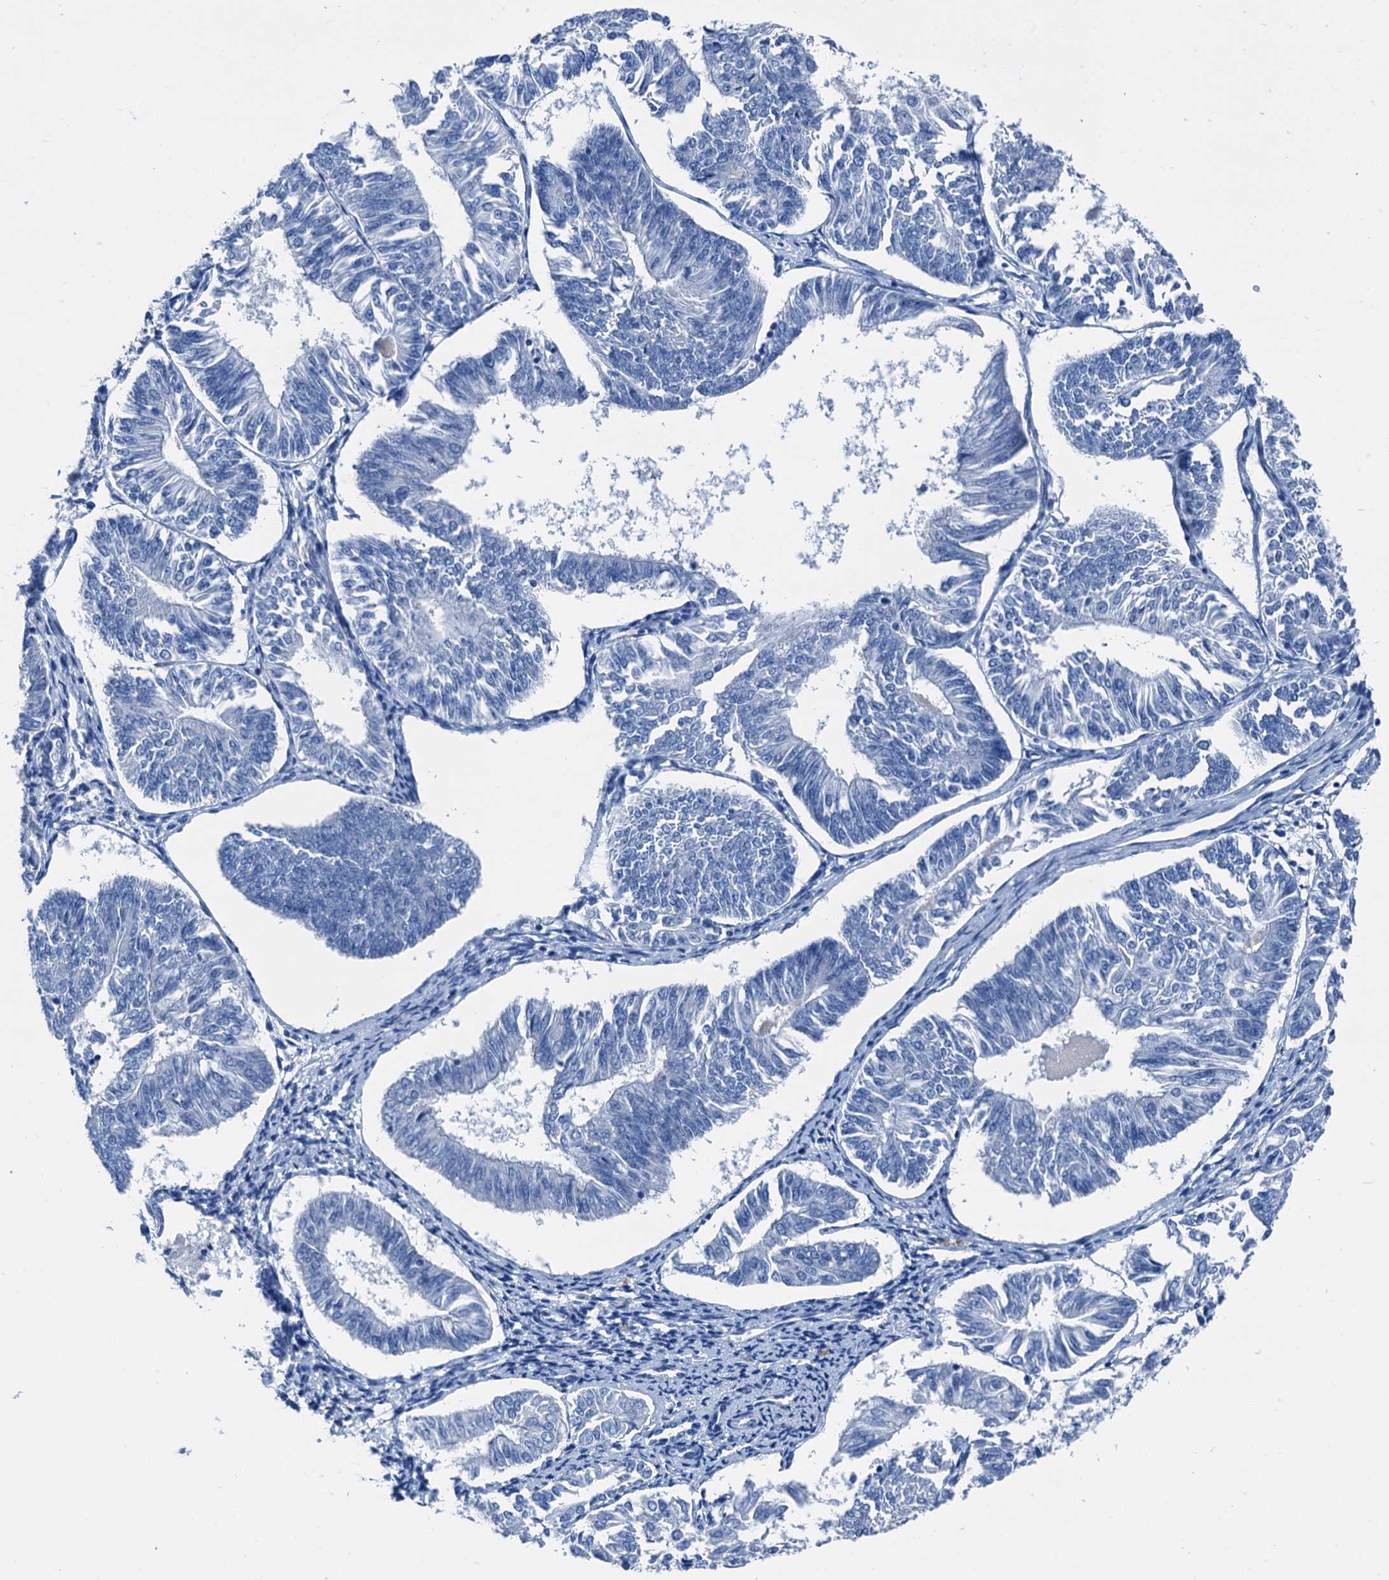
{"staining": {"intensity": "negative", "quantity": "none", "location": "none"}, "tissue": "endometrial cancer", "cell_type": "Tumor cells", "image_type": "cancer", "snomed": [{"axis": "morphology", "description": "Adenocarcinoma, NOS"}, {"axis": "topography", "description": "Endometrium"}], "caption": "Tumor cells show no significant staining in adenocarcinoma (endometrial).", "gene": "CBLN3", "patient": {"sex": "female", "age": 58}}